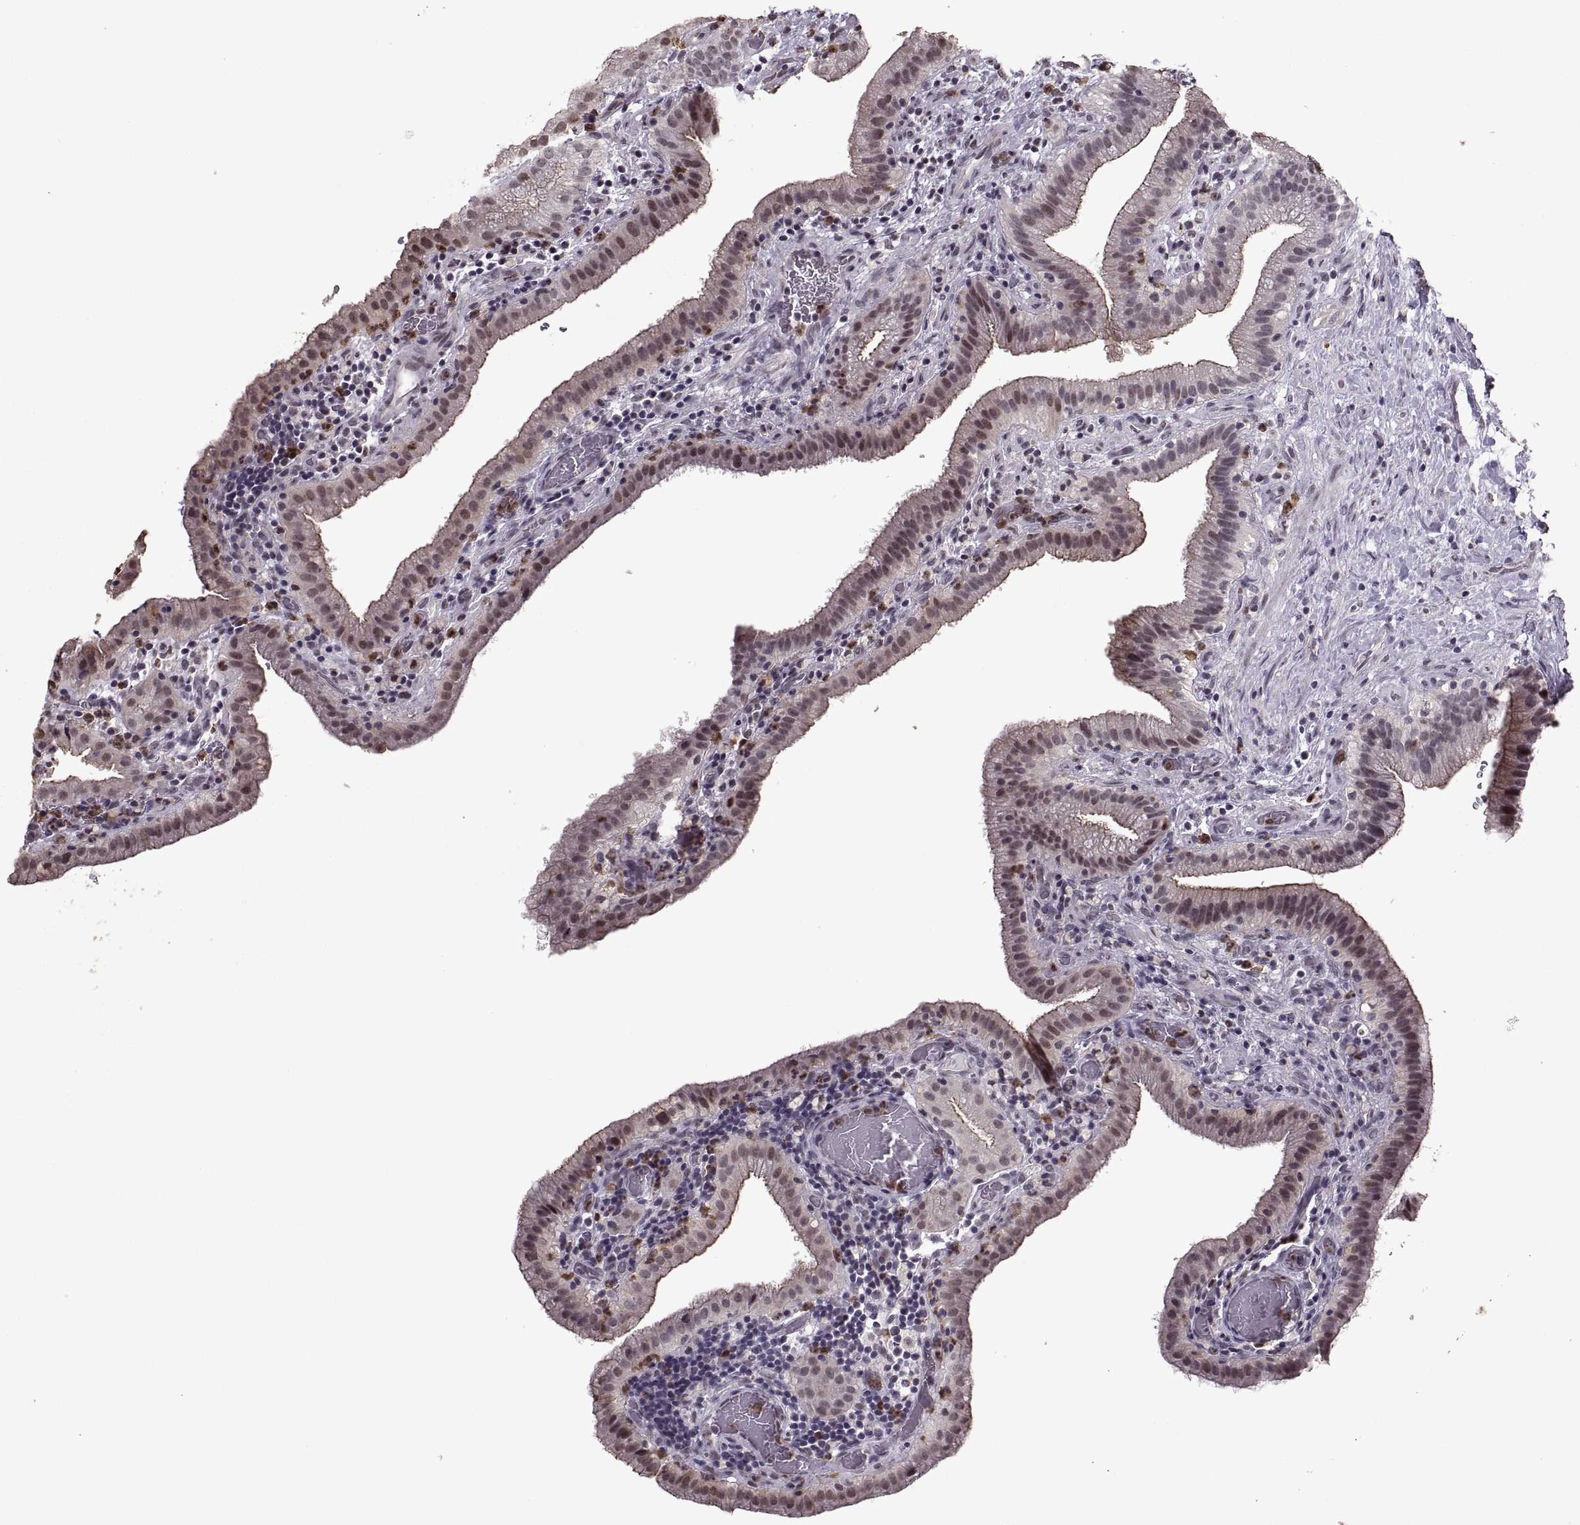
{"staining": {"intensity": "moderate", "quantity": "<25%", "location": "cytoplasmic/membranous"}, "tissue": "gallbladder", "cell_type": "Glandular cells", "image_type": "normal", "snomed": [{"axis": "morphology", "description": "Normal tissue, NOS"}, {"axis": "topography", "description": "Gallbladder"}], "caption": "Glandular cells demonstrate low levels of moderate cytoplasmic/membranous expression in about <25% of cells in normal gallbladder.", "gene": "PALS1", "patient": {"sex": "male", "age": 62}}